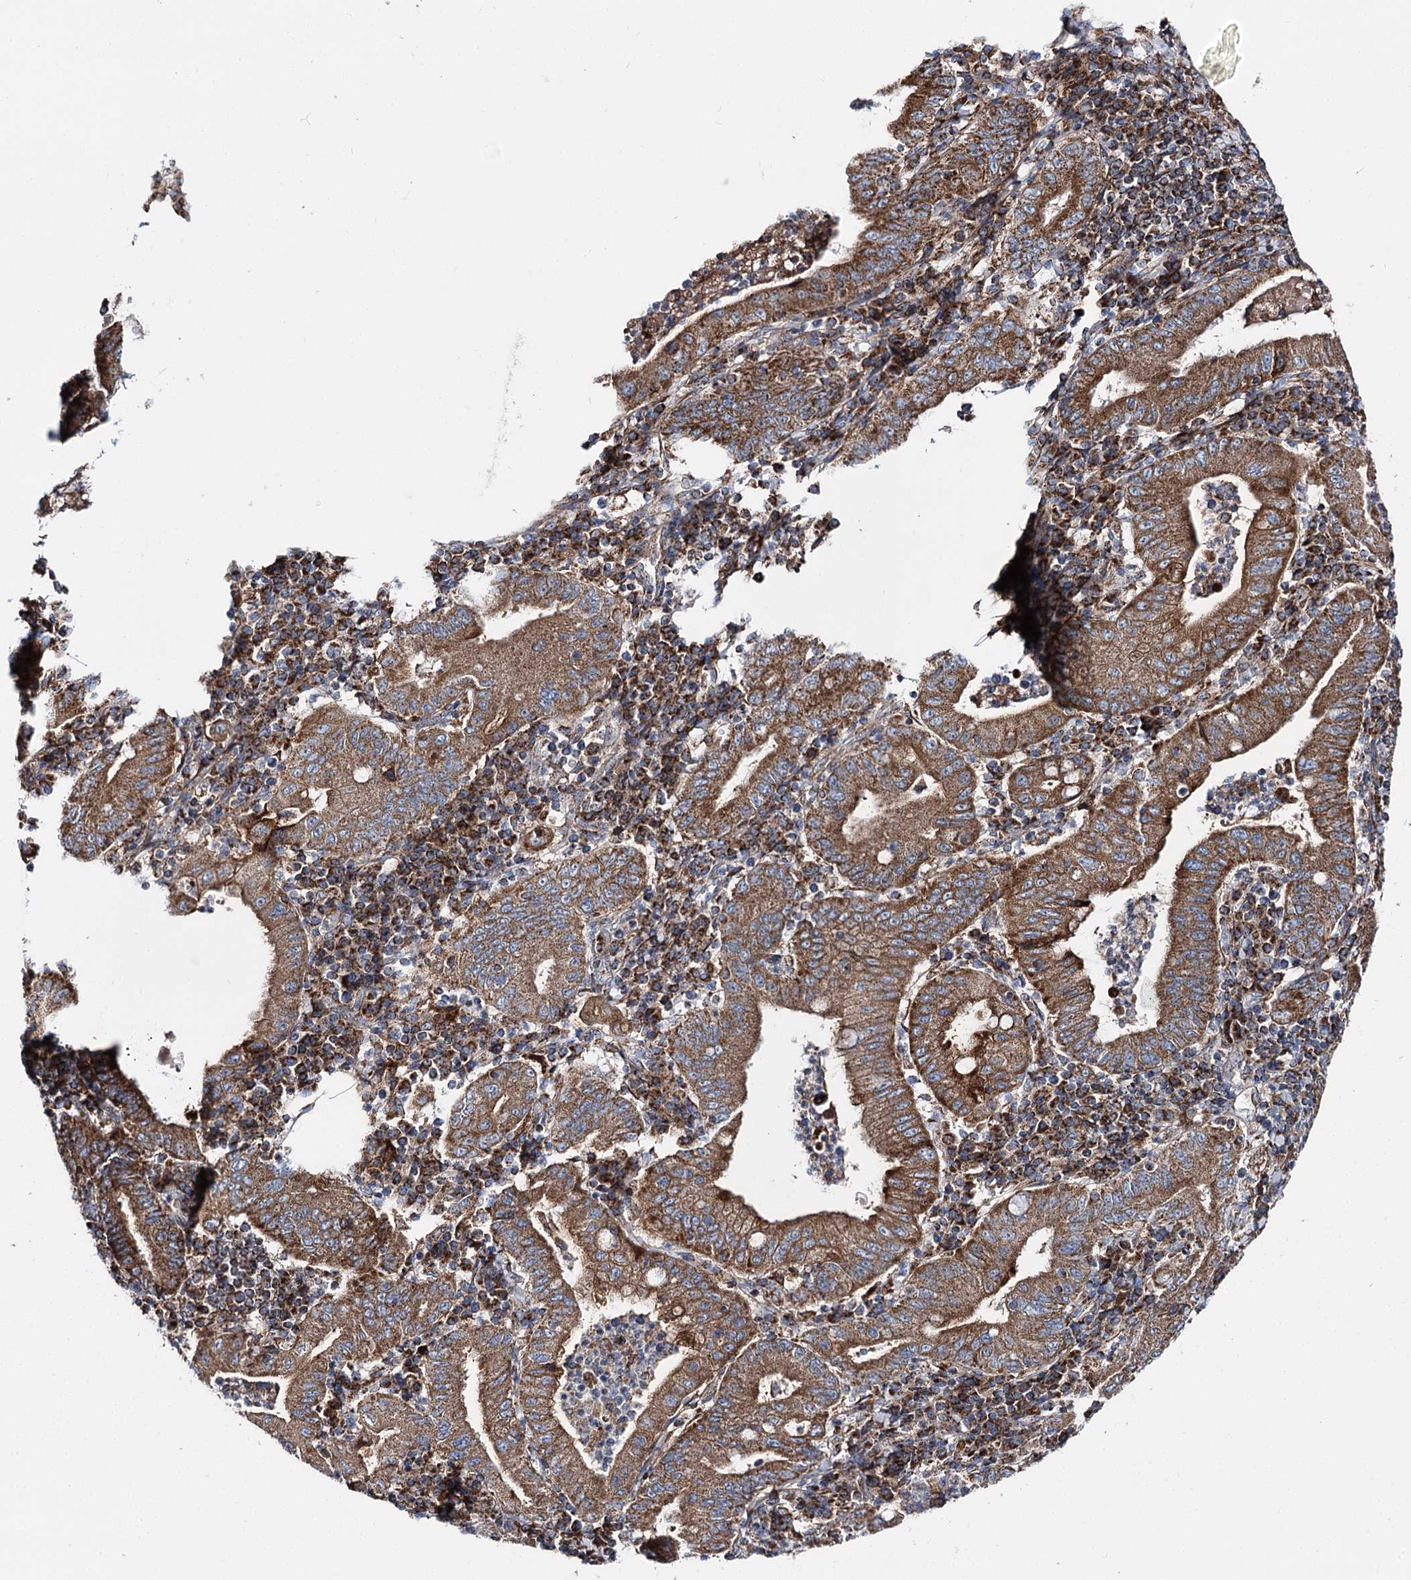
{"staining": {"intensity": "strong", "quantity": ">75%", "location": "cytoplasmic/membranous"}, "tissue": "stomach cancer", "cell_type": "Tumor cells", "image_type": "cancer", "snomed": [{"axis": "morphology", "description": "Normal tissue, NOS"}, {"axis": "morphology", "description": "Adenocarcinoma, NOS"}, {"axis": "topography", "description": "Esophagus"}, {"axis": "topography", "description": "Stomach, upper"}, {"axis": "topography", "description": "Peripheral nerve tissue"}], "caption": "Protein staining by immunohistochemistry (IHC) exhibits strong cytoplasmic/membranous positivity in about >75% of tumor cells in stomach adenocarcinoma. Immunohistochemistry stains the protein in brown and the nuclei are stained blue.", "gene": "MSANTD2", "patient": {"sex": "male", "age": 62}}